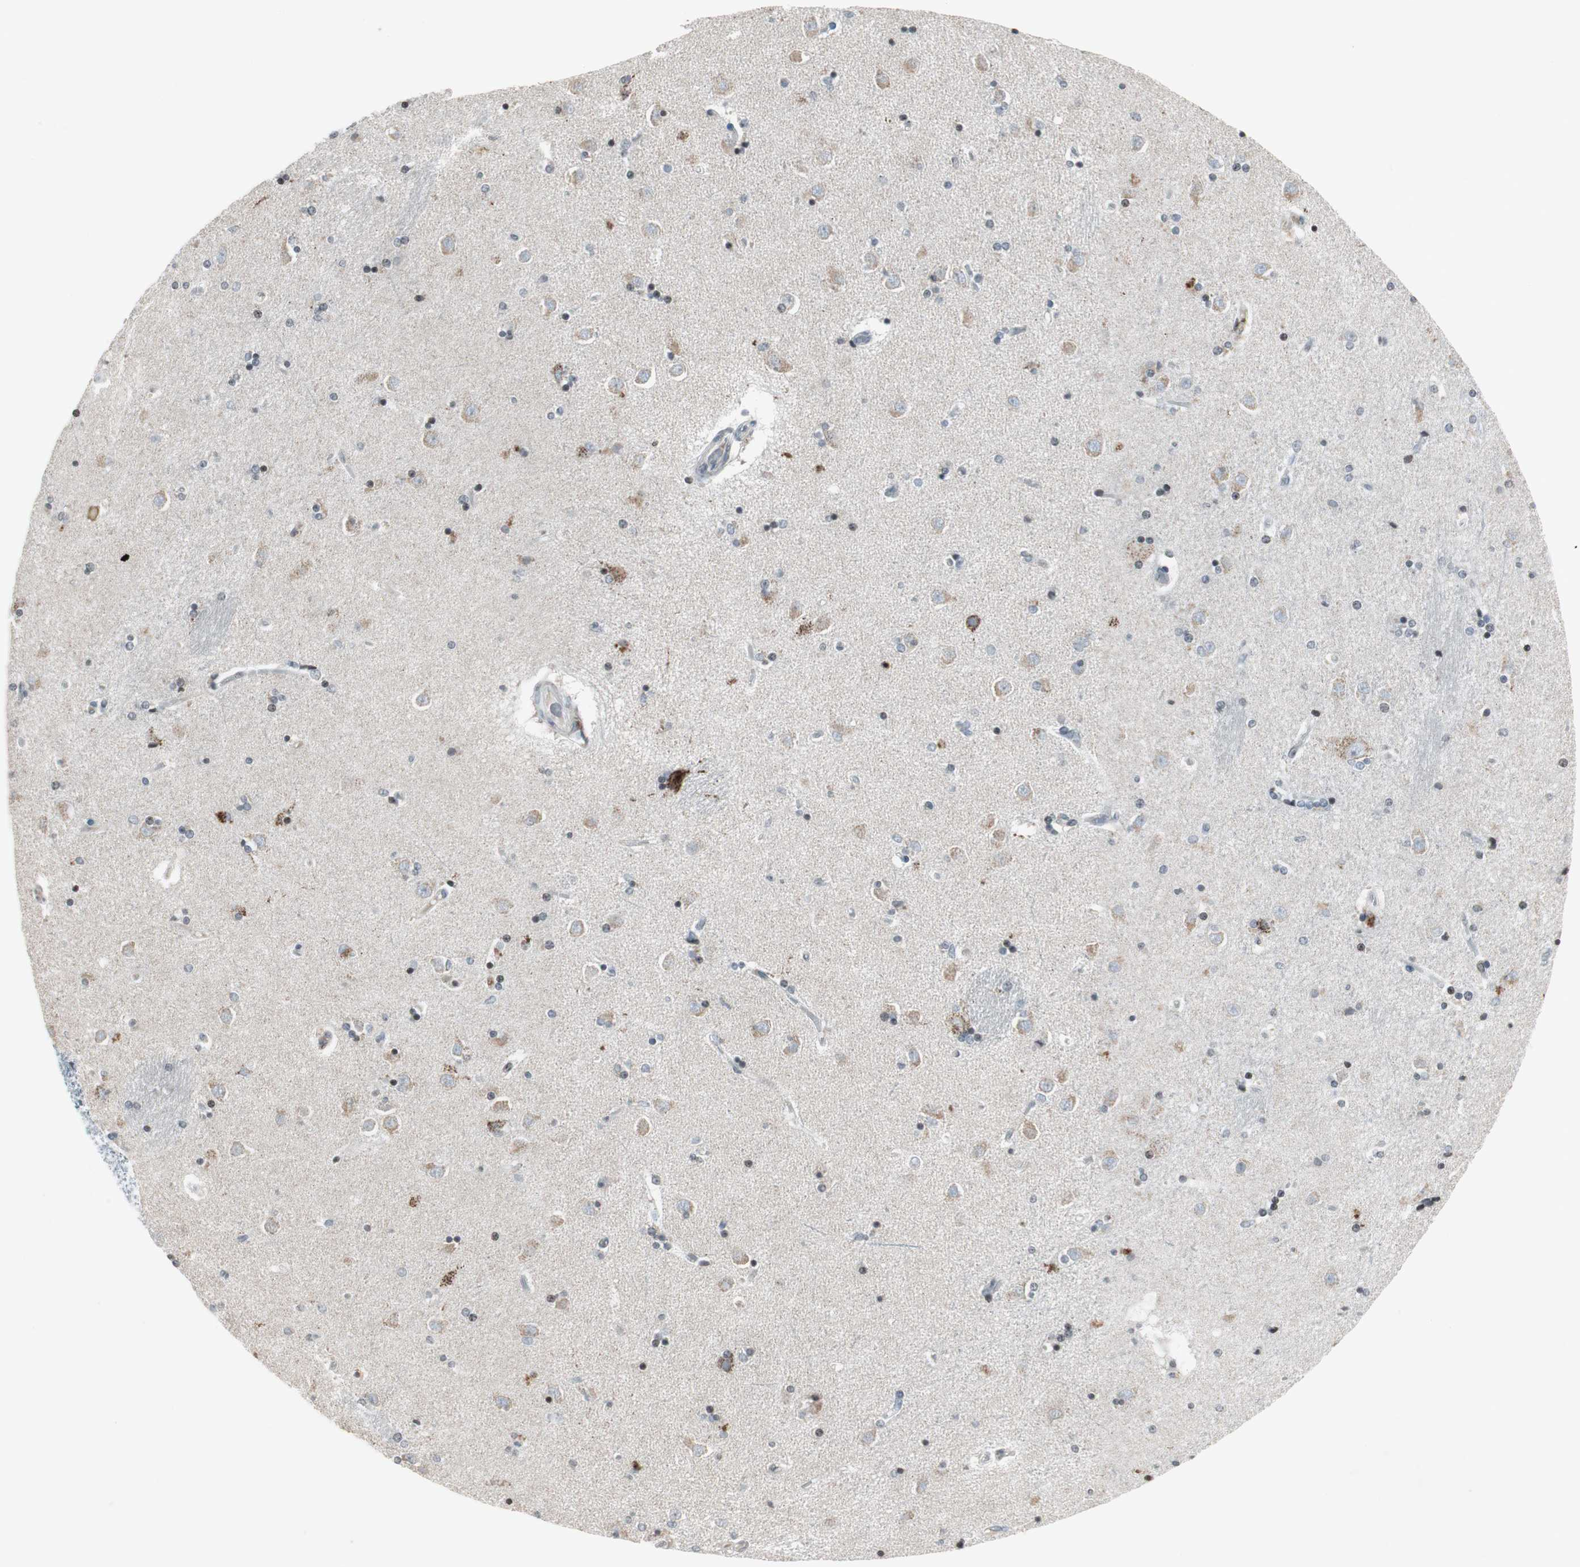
{"staining": {"intensity": "negative", "quantity": "none", "location": "none"}, "tissue": "caudate", "cell_type": "Glial cells", "image_type": "normal", "snomed": [{"axis": "morphology", "description": "Normal tissue, NOS"}, {"axis": "topography", "description": "Lateral ventricle wall"}], "caption": "Immunohistochemistry (IHC) photomicrograph of unremarkable human caudate stained for a protein (brown), which displays no expression in glial cells. (DAB (3,3'-diaminobenzidine) IHC, high magnification).", "gene": "ARG2", "patient": {"sex": "female", "age": 54}}